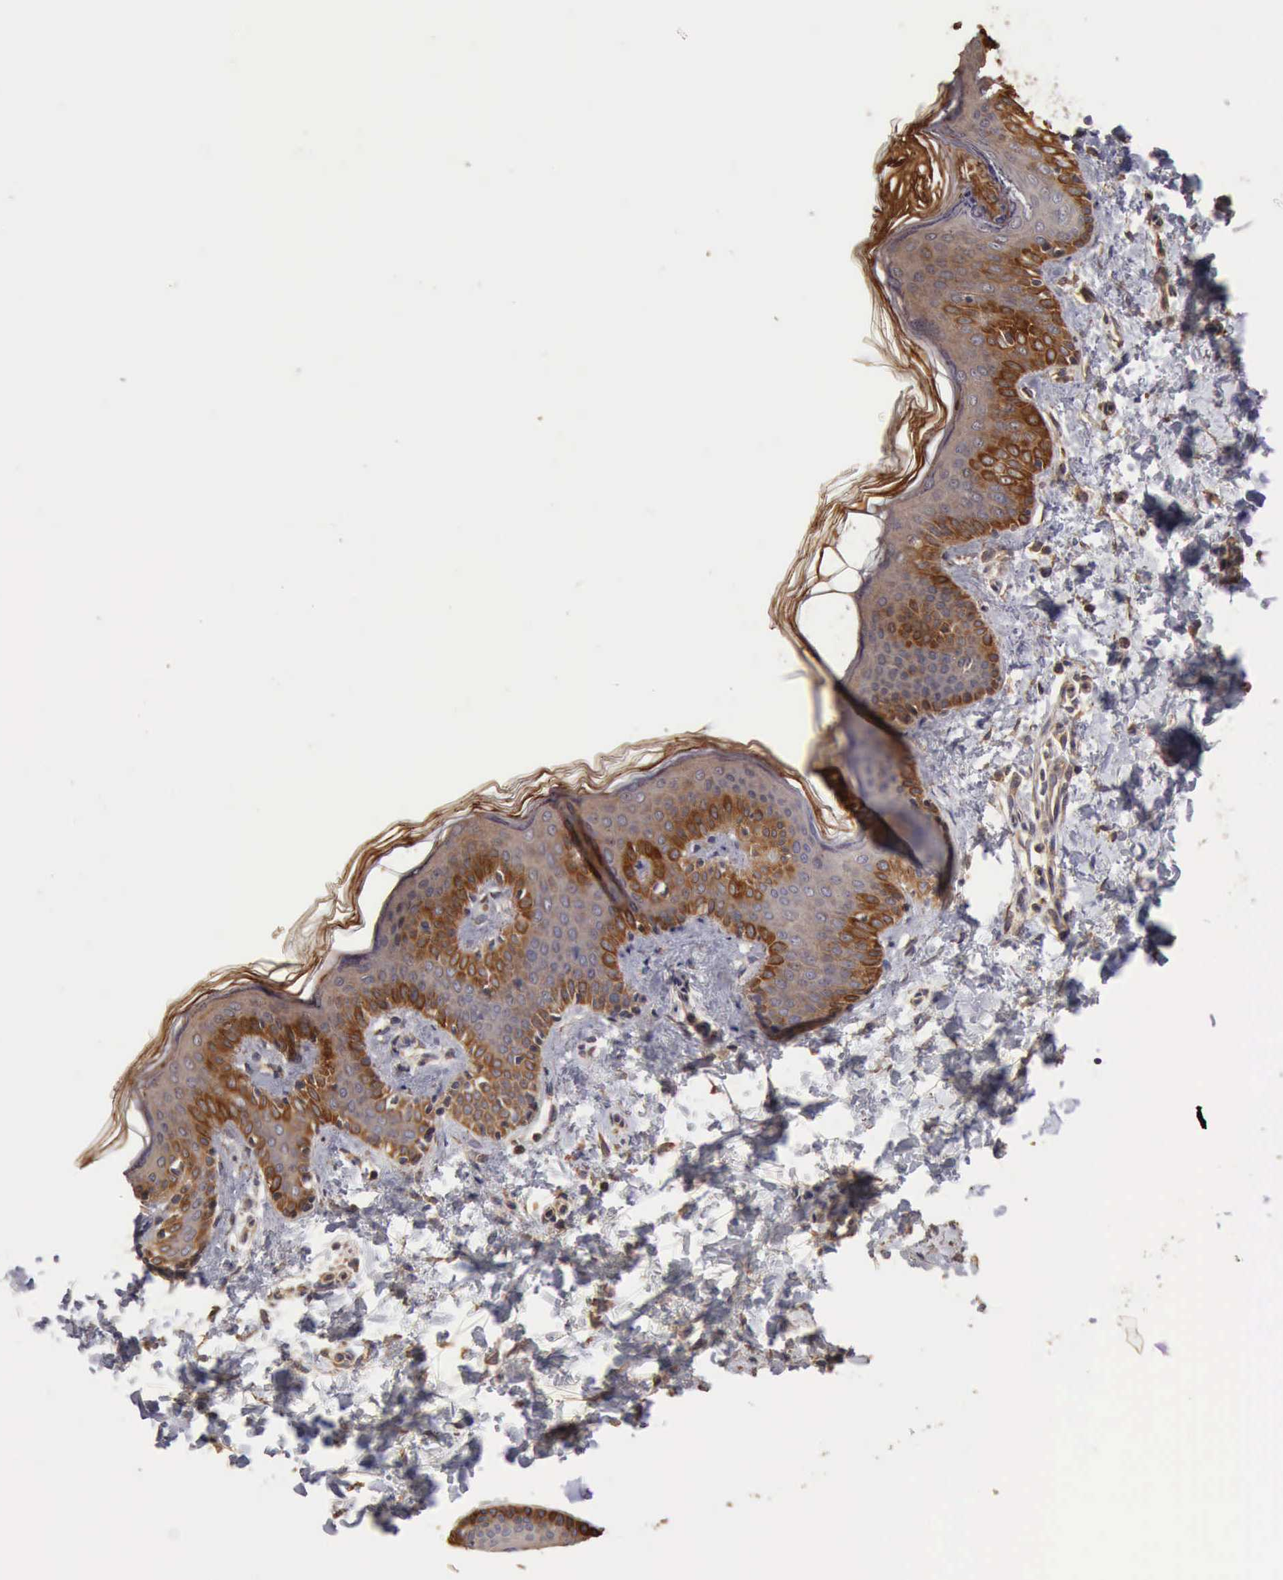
{"staining": {"intensity": "moderate", "quantity": ">75%", "location": "cytoplasmic/membranous"}, "tissue": "skin", "cell_type": "Fibroblasts", "image_type": "normal", "snomed": [{"axis": "morphology", "description": "Normal tissue, NOS"}, {"axis": "topography", "description": "Skin"}], "caption": "Immunohistochemistry image of normal skin stained for a protein (brown), which displays medium levels of moderate cytoplasmic/membranous expression in about >75% of fibroblasts.", "gene": "BMX", "patient": {"sex": "female", "age": 4}}